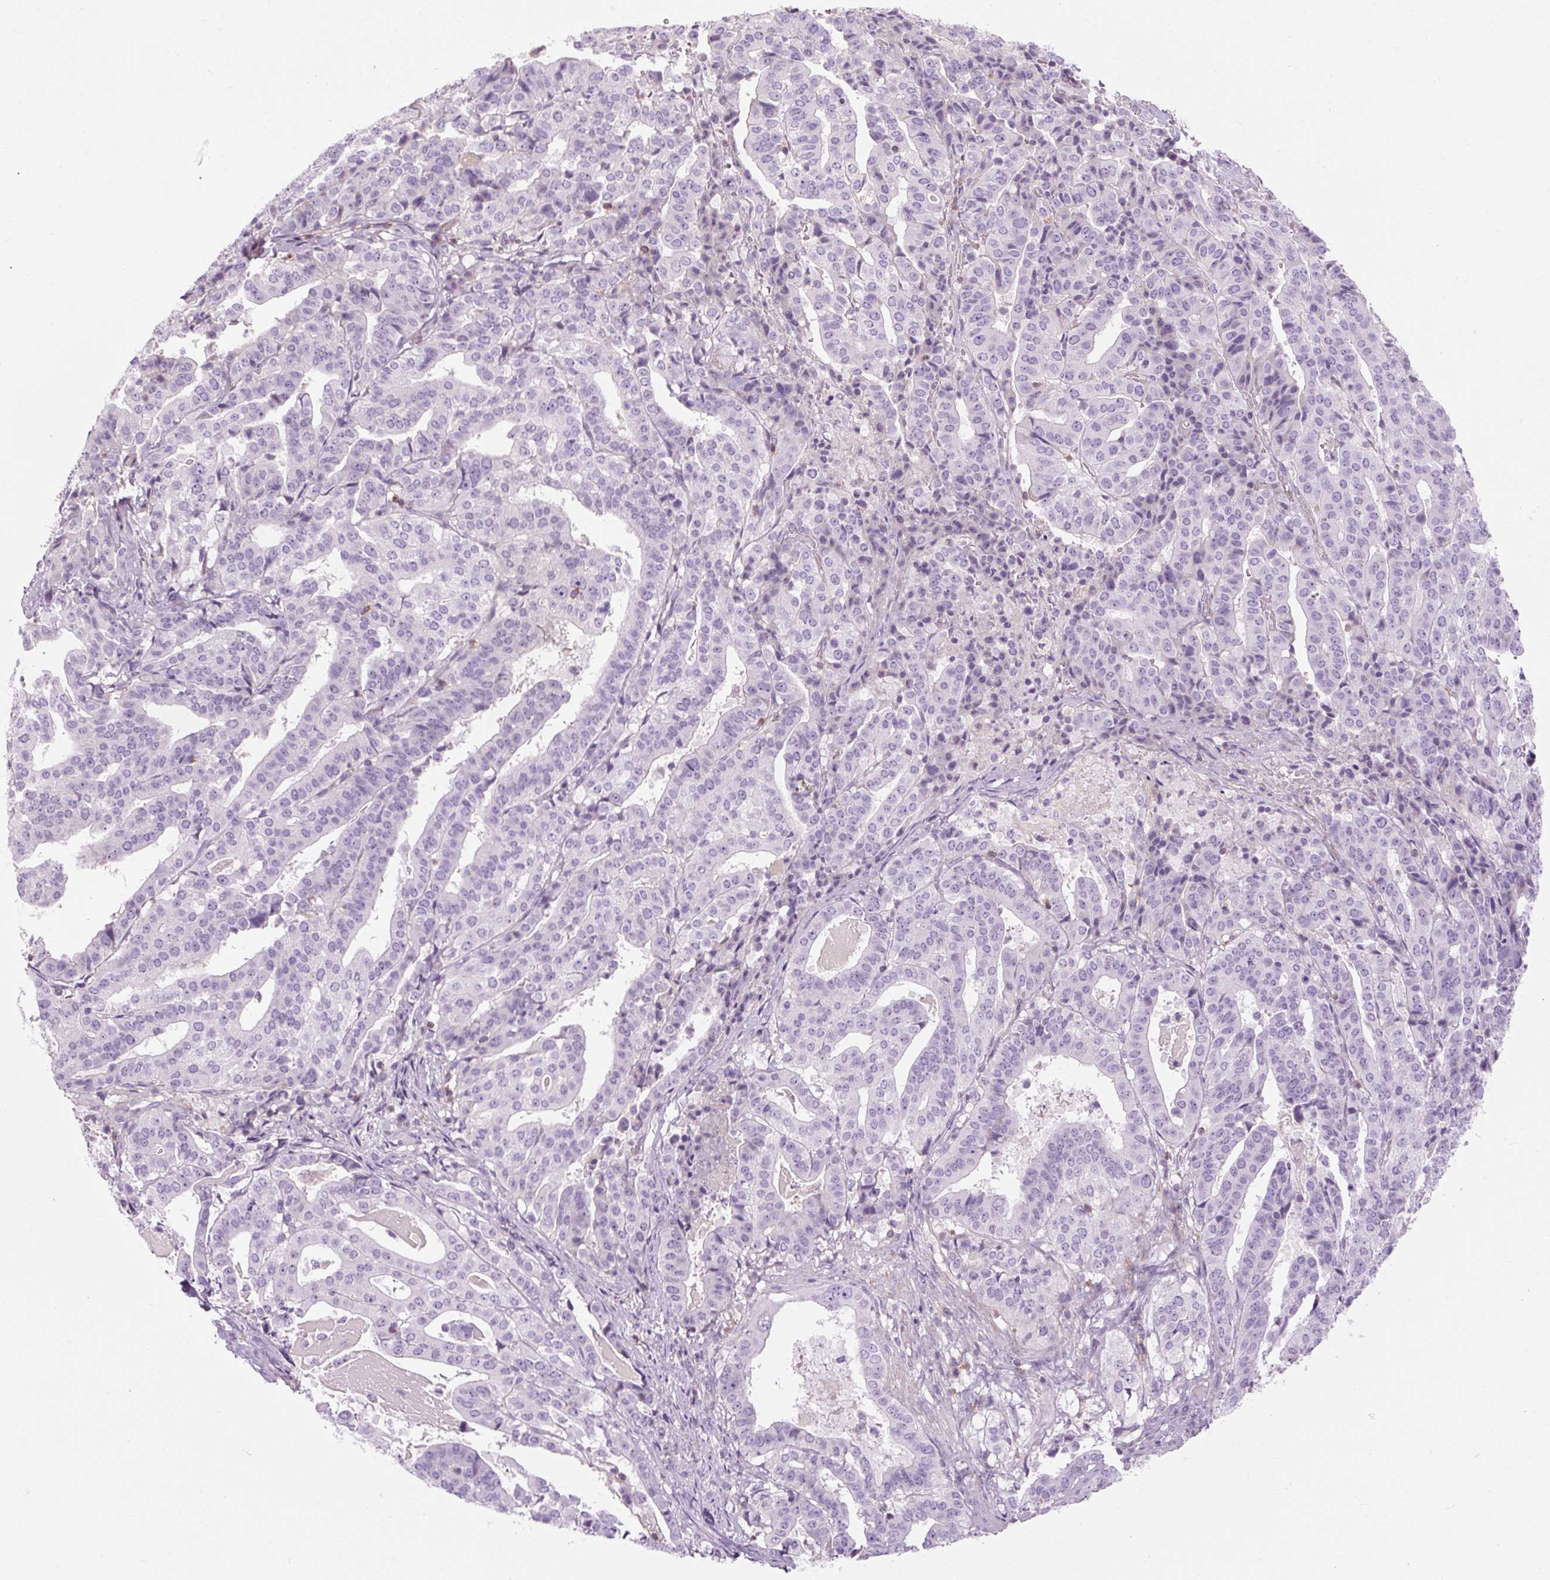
{"staining": {"intensity": "negative", "quantity": "none", "location": "none"}, "tissue": "stomach cancer", "cell_type": "Tumor cells", "image_type": "cancer", "snomed": [{"axis": "morphology", "description": "Adenocarcinoma, NOS"}, {"axis": "topography", "description": "Stomach"}], "caption": "Histopathology image shows no protein positivity in tumor cells of stomach cancer tissue.", "gene": "TIGD2", "patient": {"sex": "male", "age": 48}}